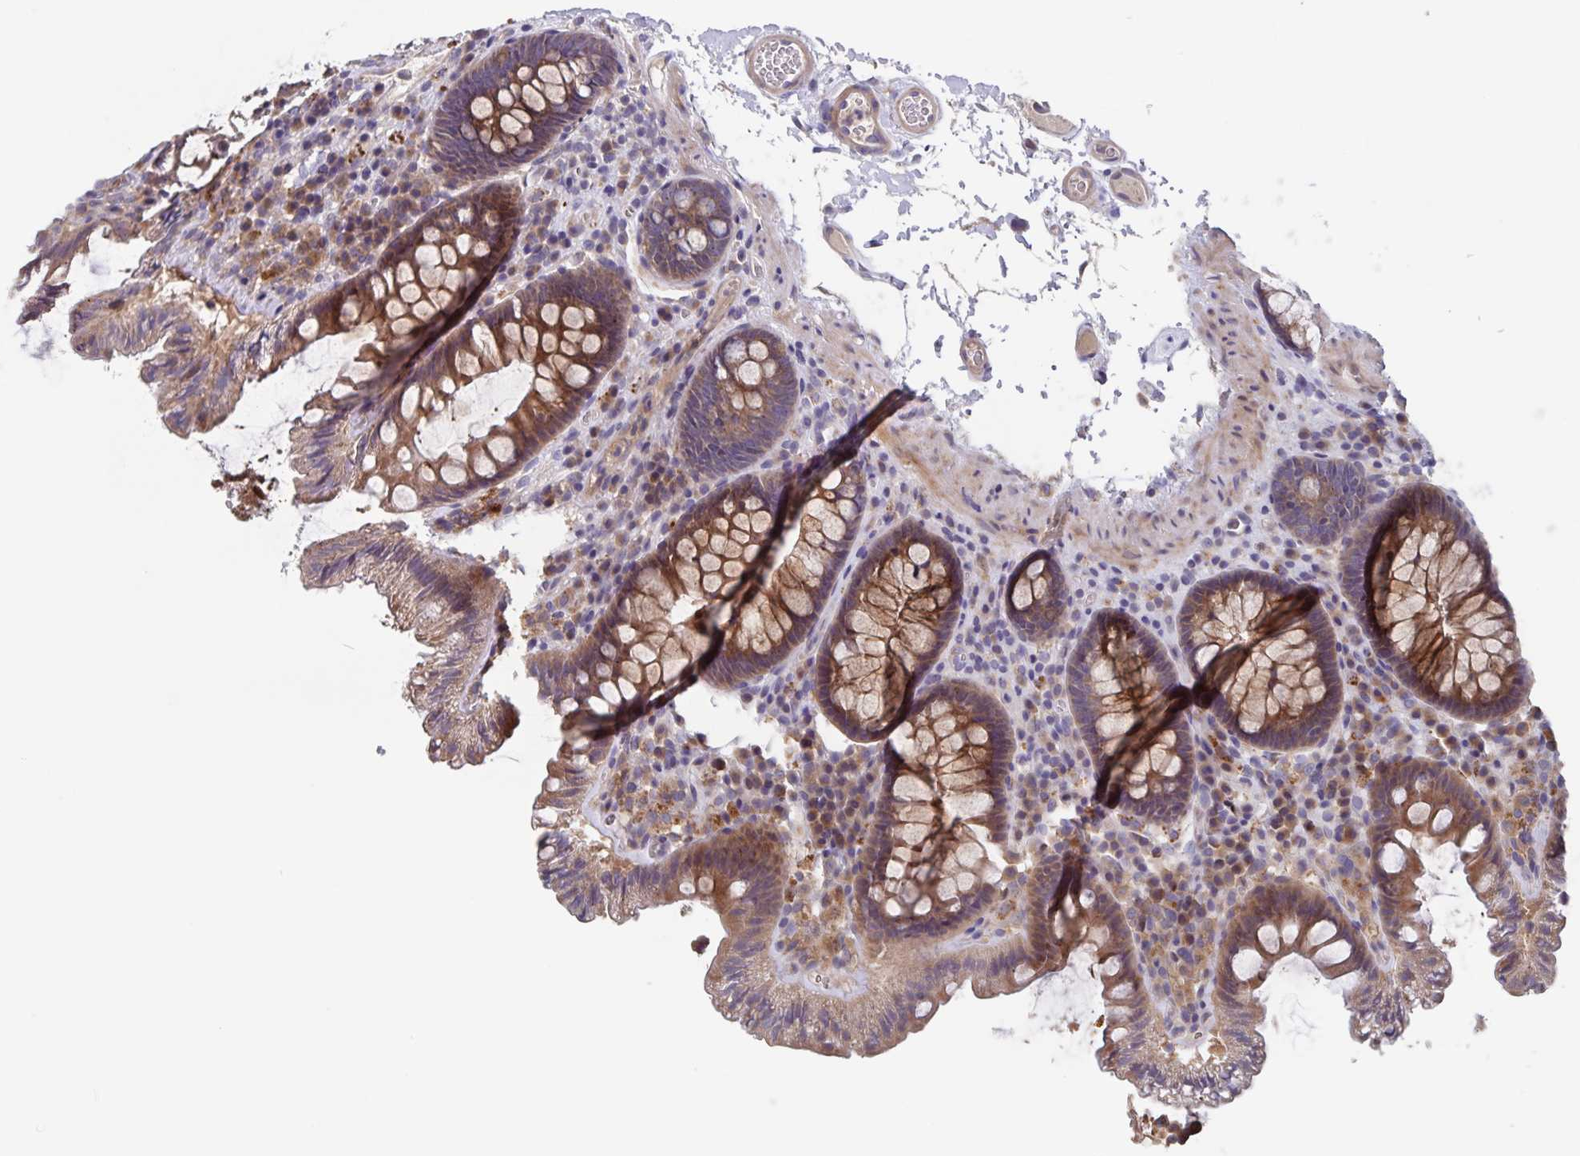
{"staining": {"intensity": "weak", "quantity": "25%-75%", "location": "cytoplasmic/membranous"}, "tissue": "colon", "cell_type": "Endothelial cells", "image_type": "normal", "snomed": [{"axis": "morphology", "description": "Normal tissue, NOS"}, {"axis": "topography", "description": "Colon"}, {"axis": "topography", "description": "Peripheral nerve tissue"}], "caption": "A high-resolution histopathology image shows immunohistochemistry (IHC) staining of unremarkable colon, which shows weak cytoplasmic/membranous positivity in about 25%-75% of endothelial cells.", "gene": "FBXL16", "patient": {"sex": "male", "age": 84}}